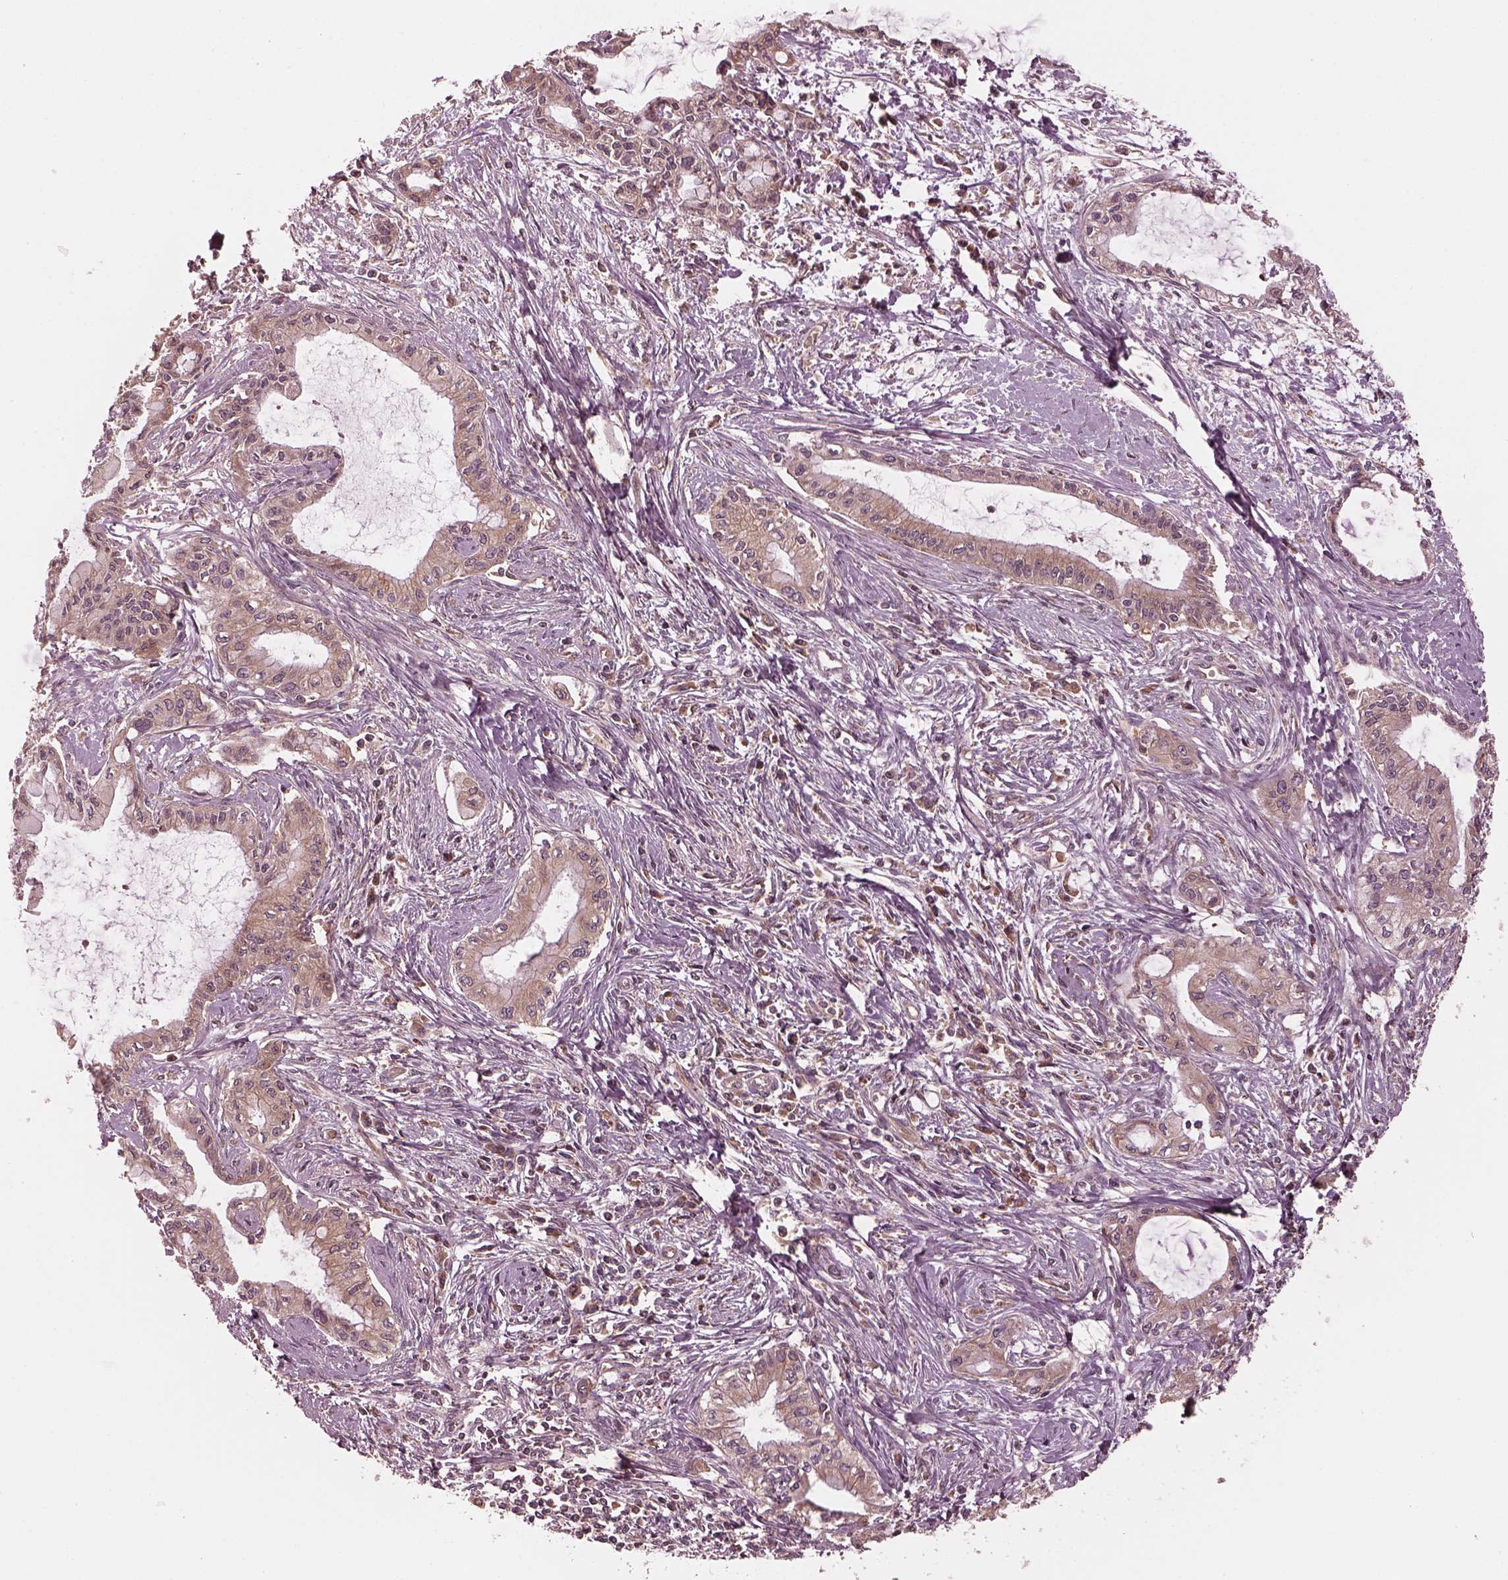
{"staining": {"intensity": "weak", "quantity": ">75%", "location": "cytoplasmic/membranous"}, "tissue": "pancreatic cancer", "cell_type": "Tumor cells", "image_type": "cancer", "snomed": [{"axis": "morphology", "description": "Adenocarcinoma, NOS"}, {"axis": "topography", "description": "Pancreas"}], "caption": "Pancreatic cancer (adenocarcinoma) stained with DAB (3,3'-diaminobenzidine) immunohistochemistry exhibits low levels of weak cytoplasmic/membranous expression in about >75% of tumor cells.", "gene": "PIK3R2", "patient": {"sex": "male", "age": 48}}